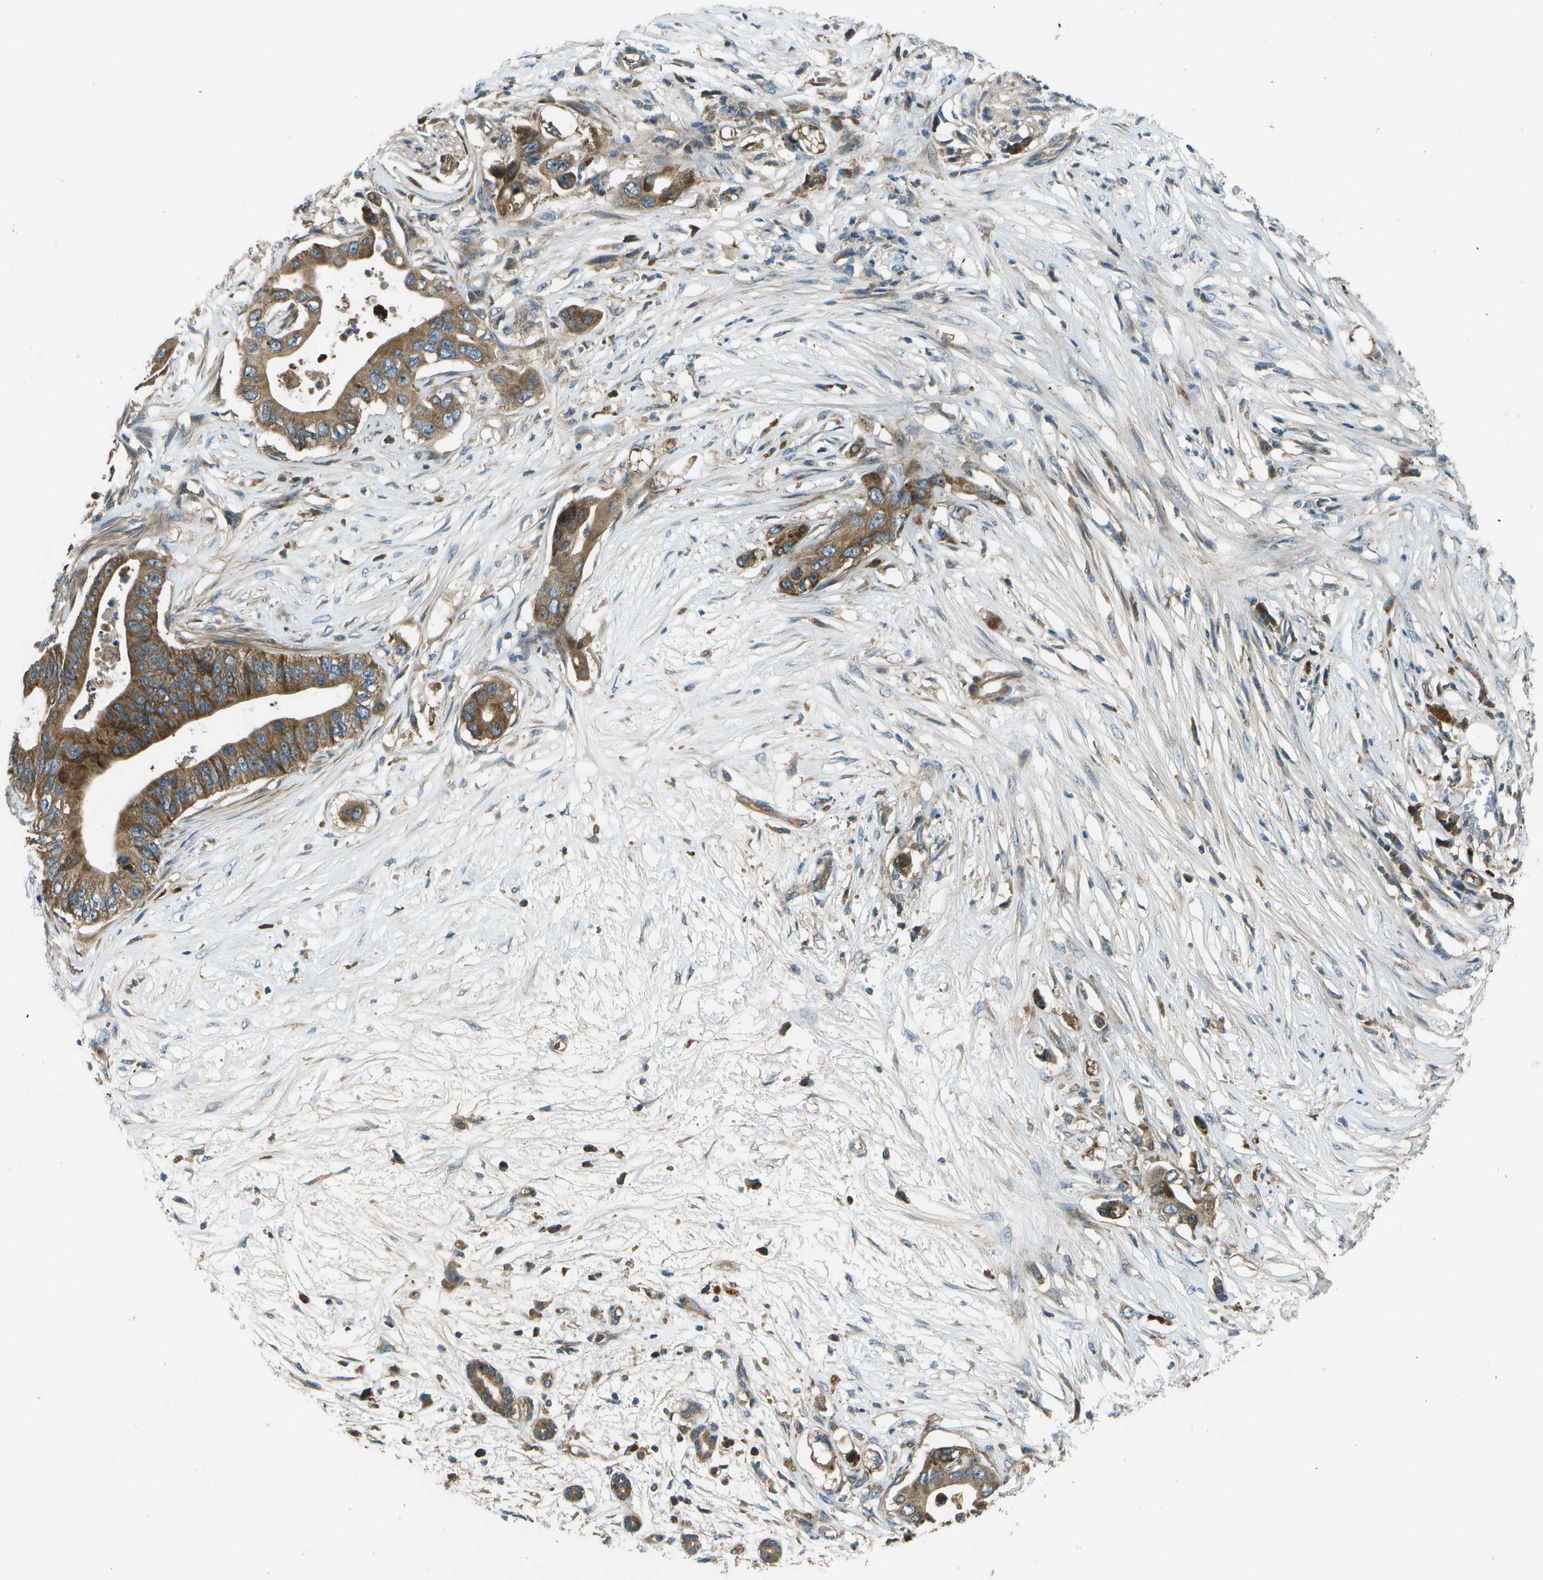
{"staining": {"intensity": "moderate", "quantity": ">75%", "location": "cytoplasmic/membranous"}, "tissue": "pancreatic cancer", "cell_type": "Tumor cells", "image_type": "cancer", "snomed": [{"axis": "morphology", "description": "Adenocarcinoma, NOS"}, {"axis": "topography", "description": "Pancreas"}], "caption": "This is a micrograph of immunohistochemistry (IHC) staining of pancreatic cancer (adenocarcinoma), which shows moderate positivity in the cytoplasmic/membranous of tumor cells.", "gene": "PXYLP1", "patient": {"sex": "male", "age": 77}}